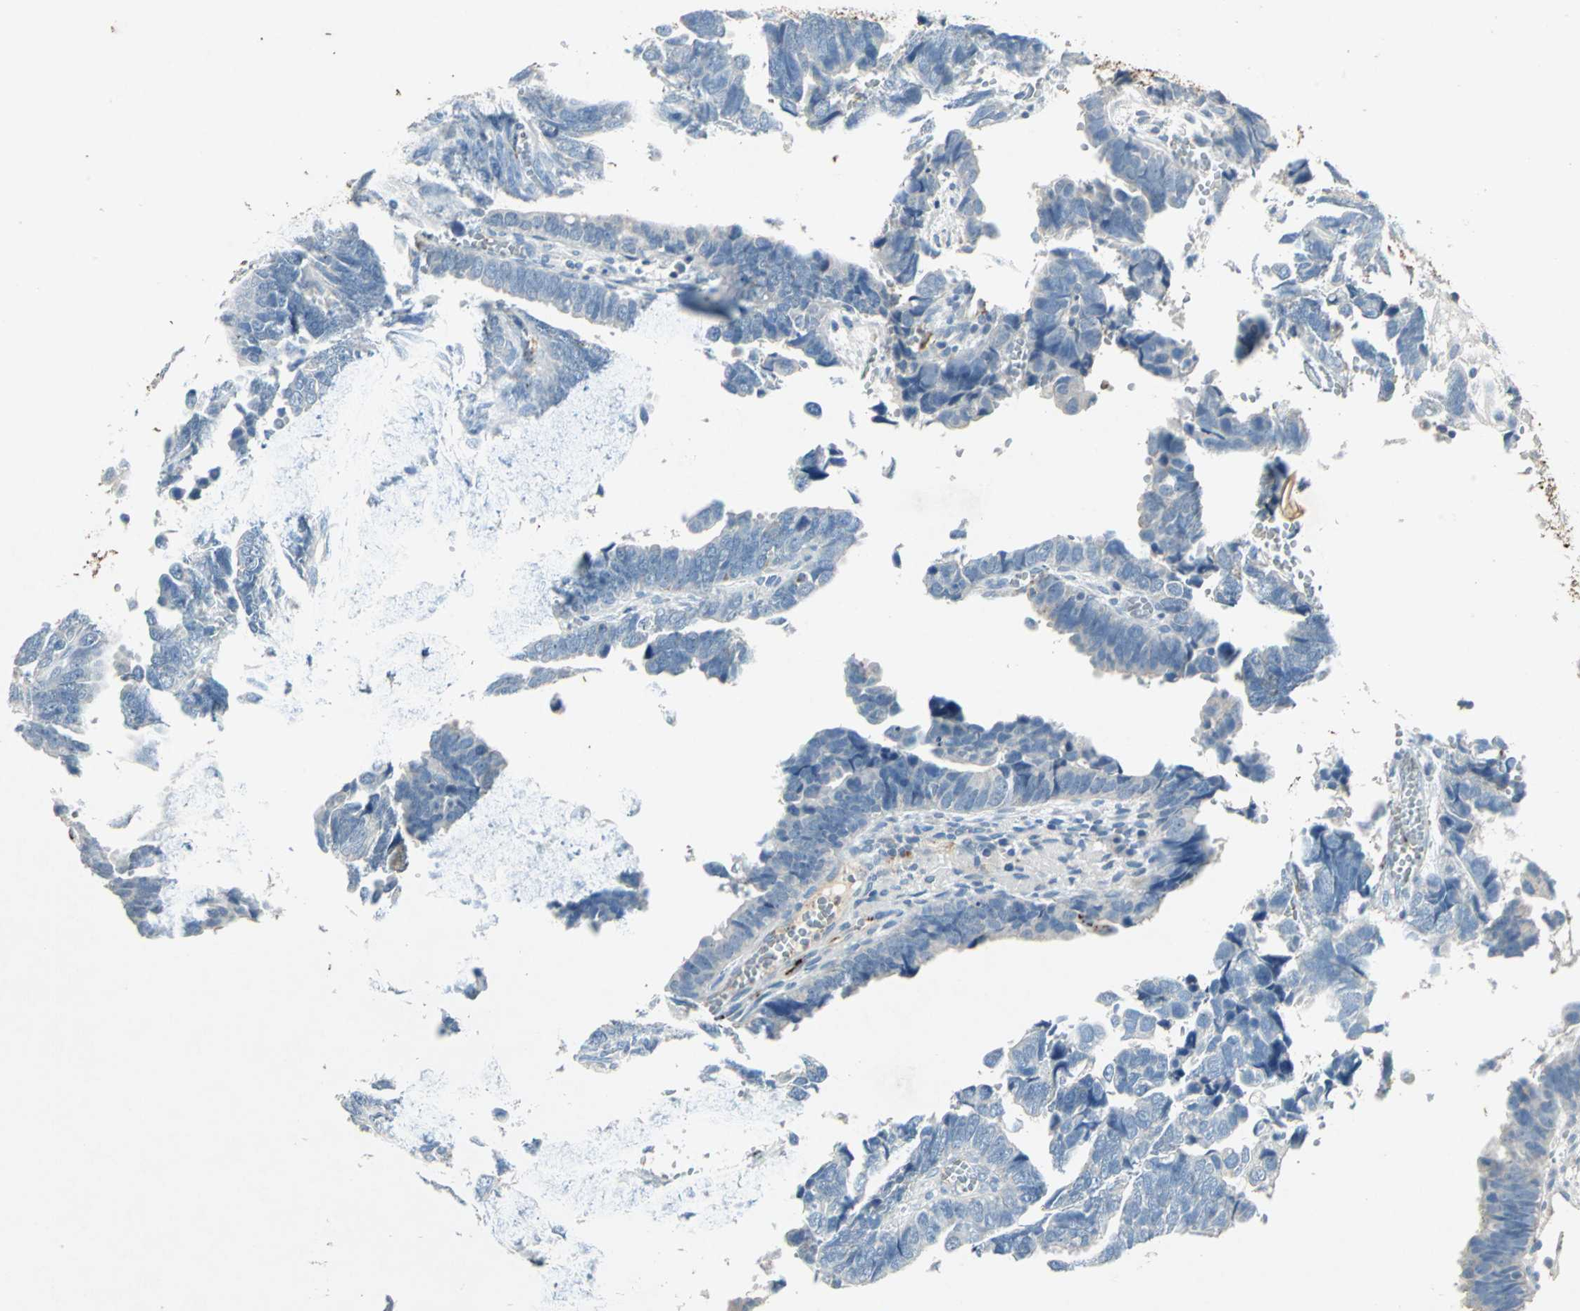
{"staining": {"intensity": "negative", "quantity": "none", "location": "none"}, "tissue": "endometrial cancer", "cell_type": "Tumor cells", "image_type": "cancer", "snomed": [{"axis": "morphology", "description": "Adenocarcinoma, NOS"}, {"axis": "topography", "description": "Endometrium"}], "caption": "Immunohistochemistry image of human adenocarcinoma (endometrial) stained for a protein (brown), which exhibits no positivity in tumor cells. (DAB immunohistochemistry (IHC) with hematoxylin counter stain).", "gene": "CAMK2B", "patient": {"sex": "female", "age": 75}}